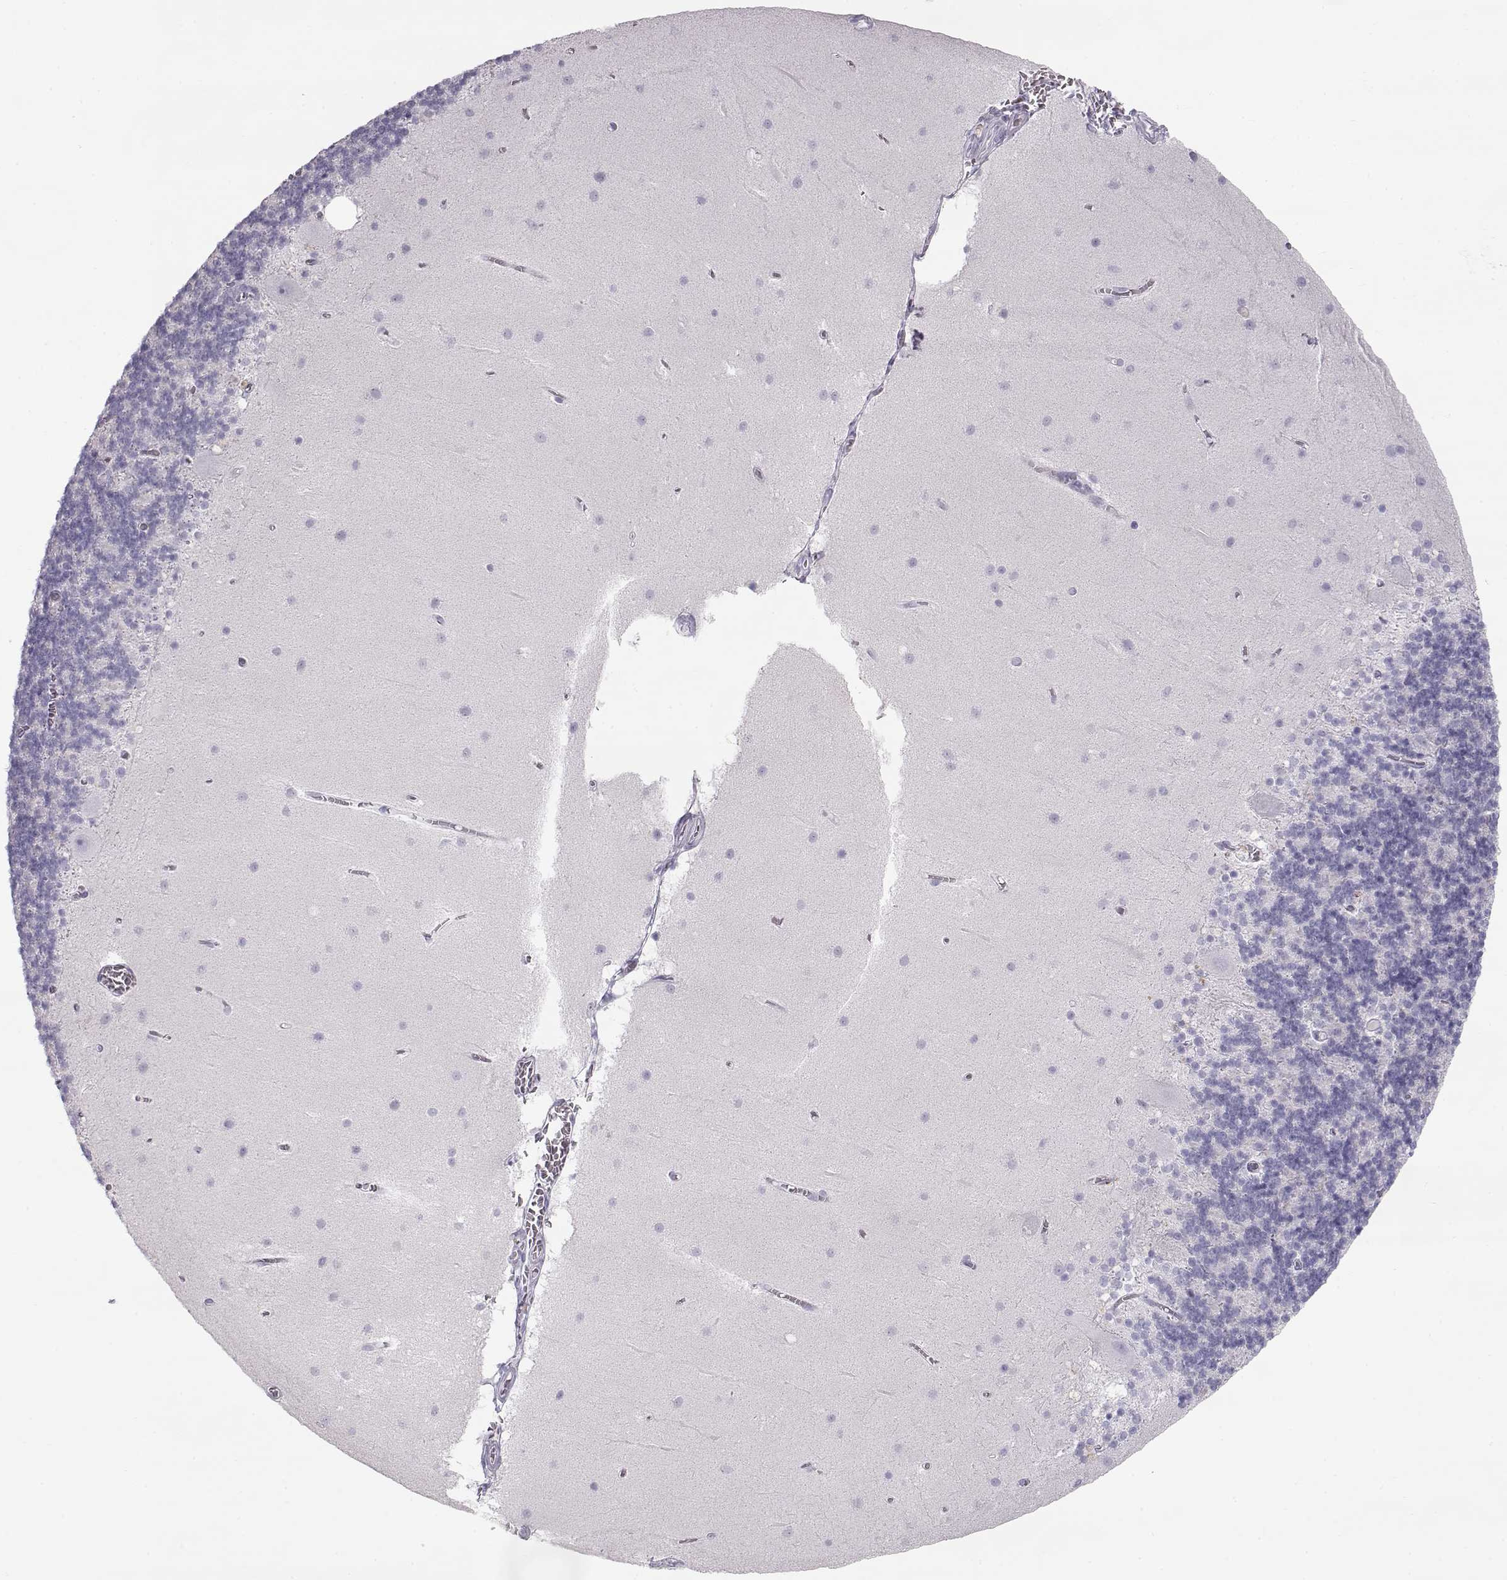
{"staining": {"intensity": "negative", "quantity": "none", "location": "none"}, "tissue": "cerebellum", "cell_type": "Cells in granular layer", "image_type": "normal", "snomed": [{"axis": "morphology", "description": "Normal tissue, NOS"}, {"axis": "topography", "description": "Cerebellum"}], "caption": "Immunohistochemical staining of normal cerebellum shows no significant expression in cells in granular layer. The staining was performed using DAB (3,3'-diaminobenzidine) to visualize the protein expression in brown, while the nuclei were stained in blue with hematoxylin (Magnification: 20x).", "gene": "MIP", "patient": {"sex": "male", "age": 70}}